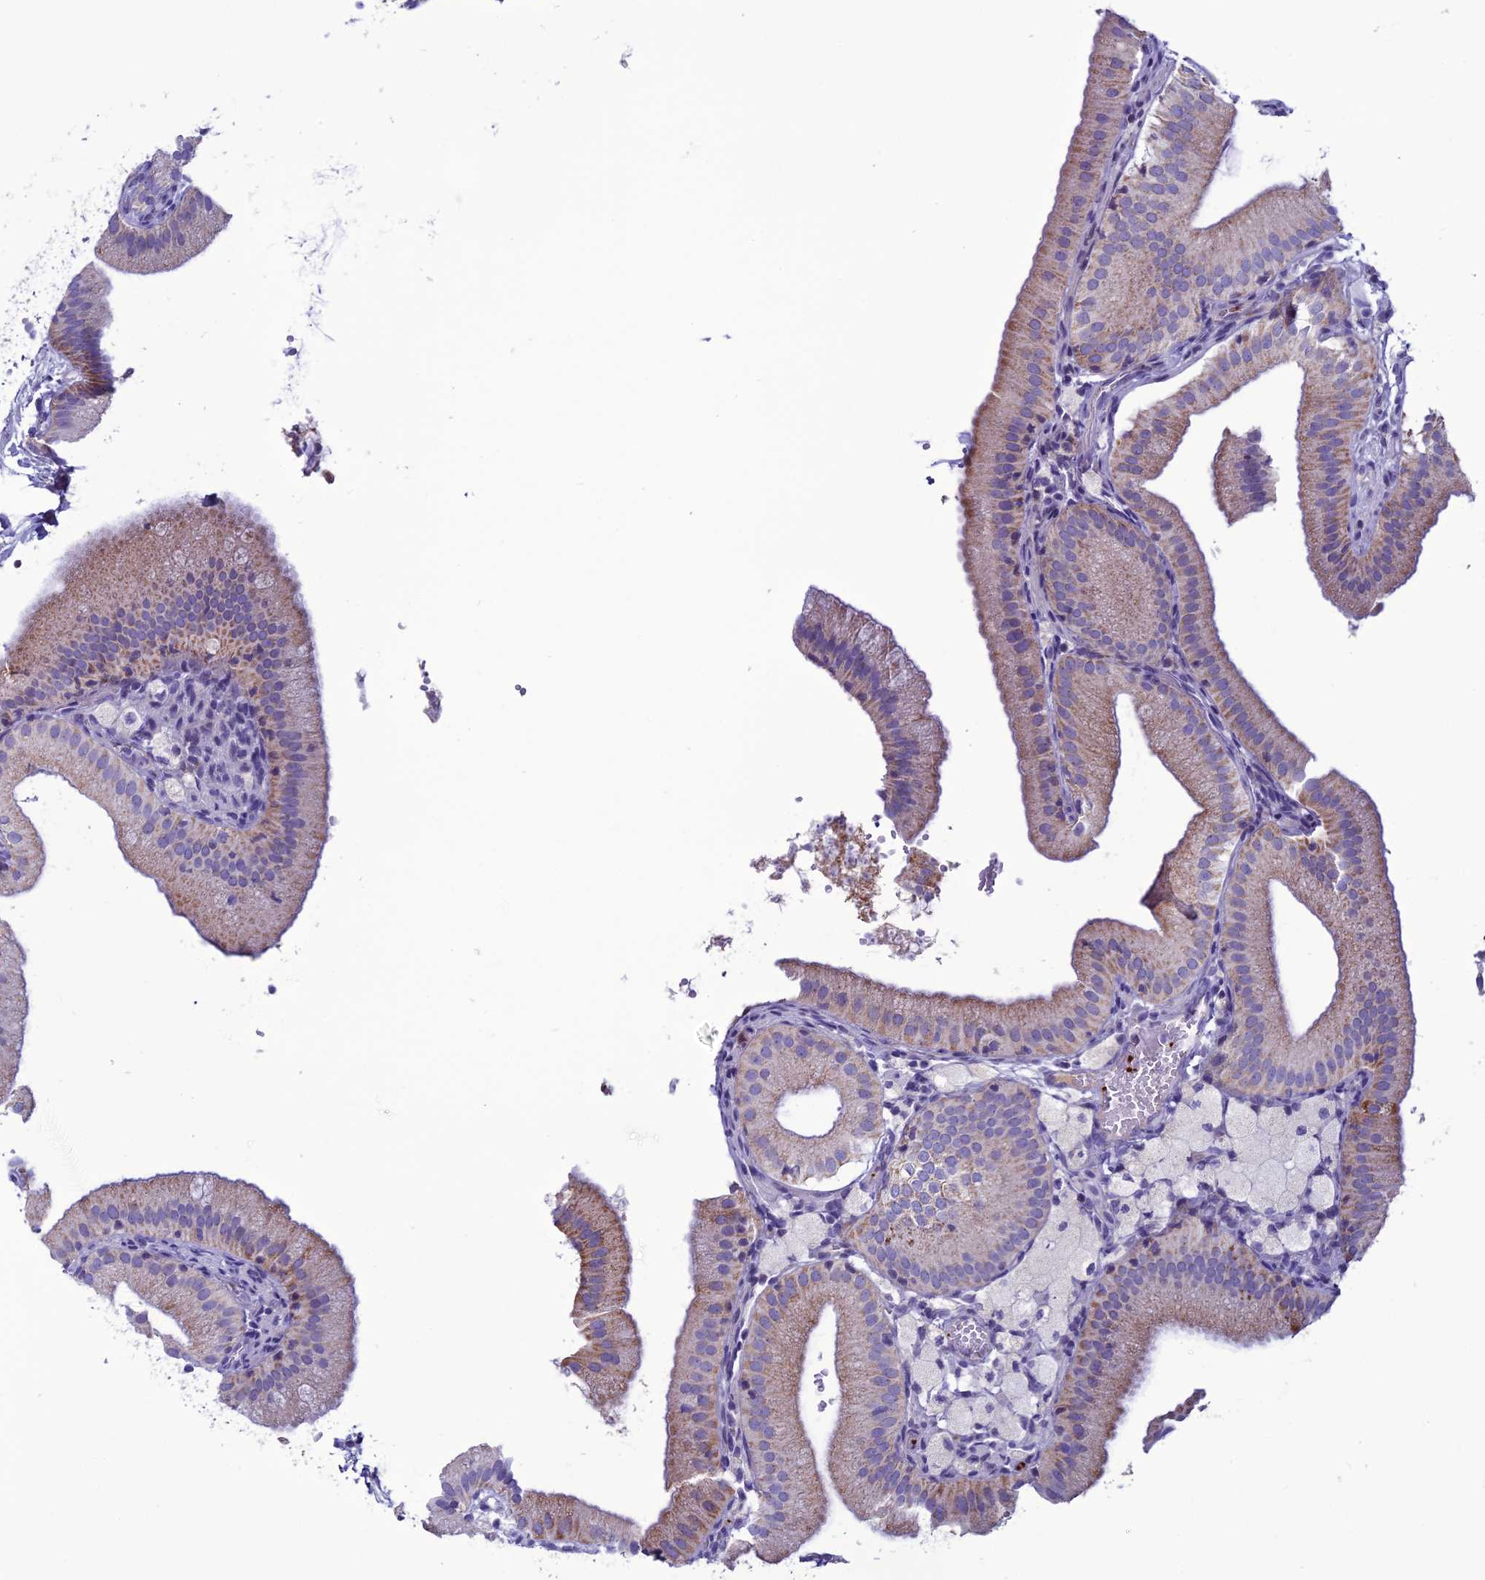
{"staining": {"intensity": "moderate", "quantity": ">75%", "location": "cytoplasmic/membranous"}, "tissue": "gallbladder", "cell_type": "Glandular cells", "image_type": "normal", "snomed": [{"axis": "morphology", "description": "Normal tissue, NOS"}, {"axis": "topography", "description": "Gallbladder"}], "caption": "This micrograph exhibits benign gallbladder stained with immunohistochemistry to label a protein in brown. The cytoplasmic/membranous of glandular cells show moderate positivity for the protein. Nuclei are counter-stained blue.", "gene": "C21orf140", "patient": {"sex": "male", "age": 55}}